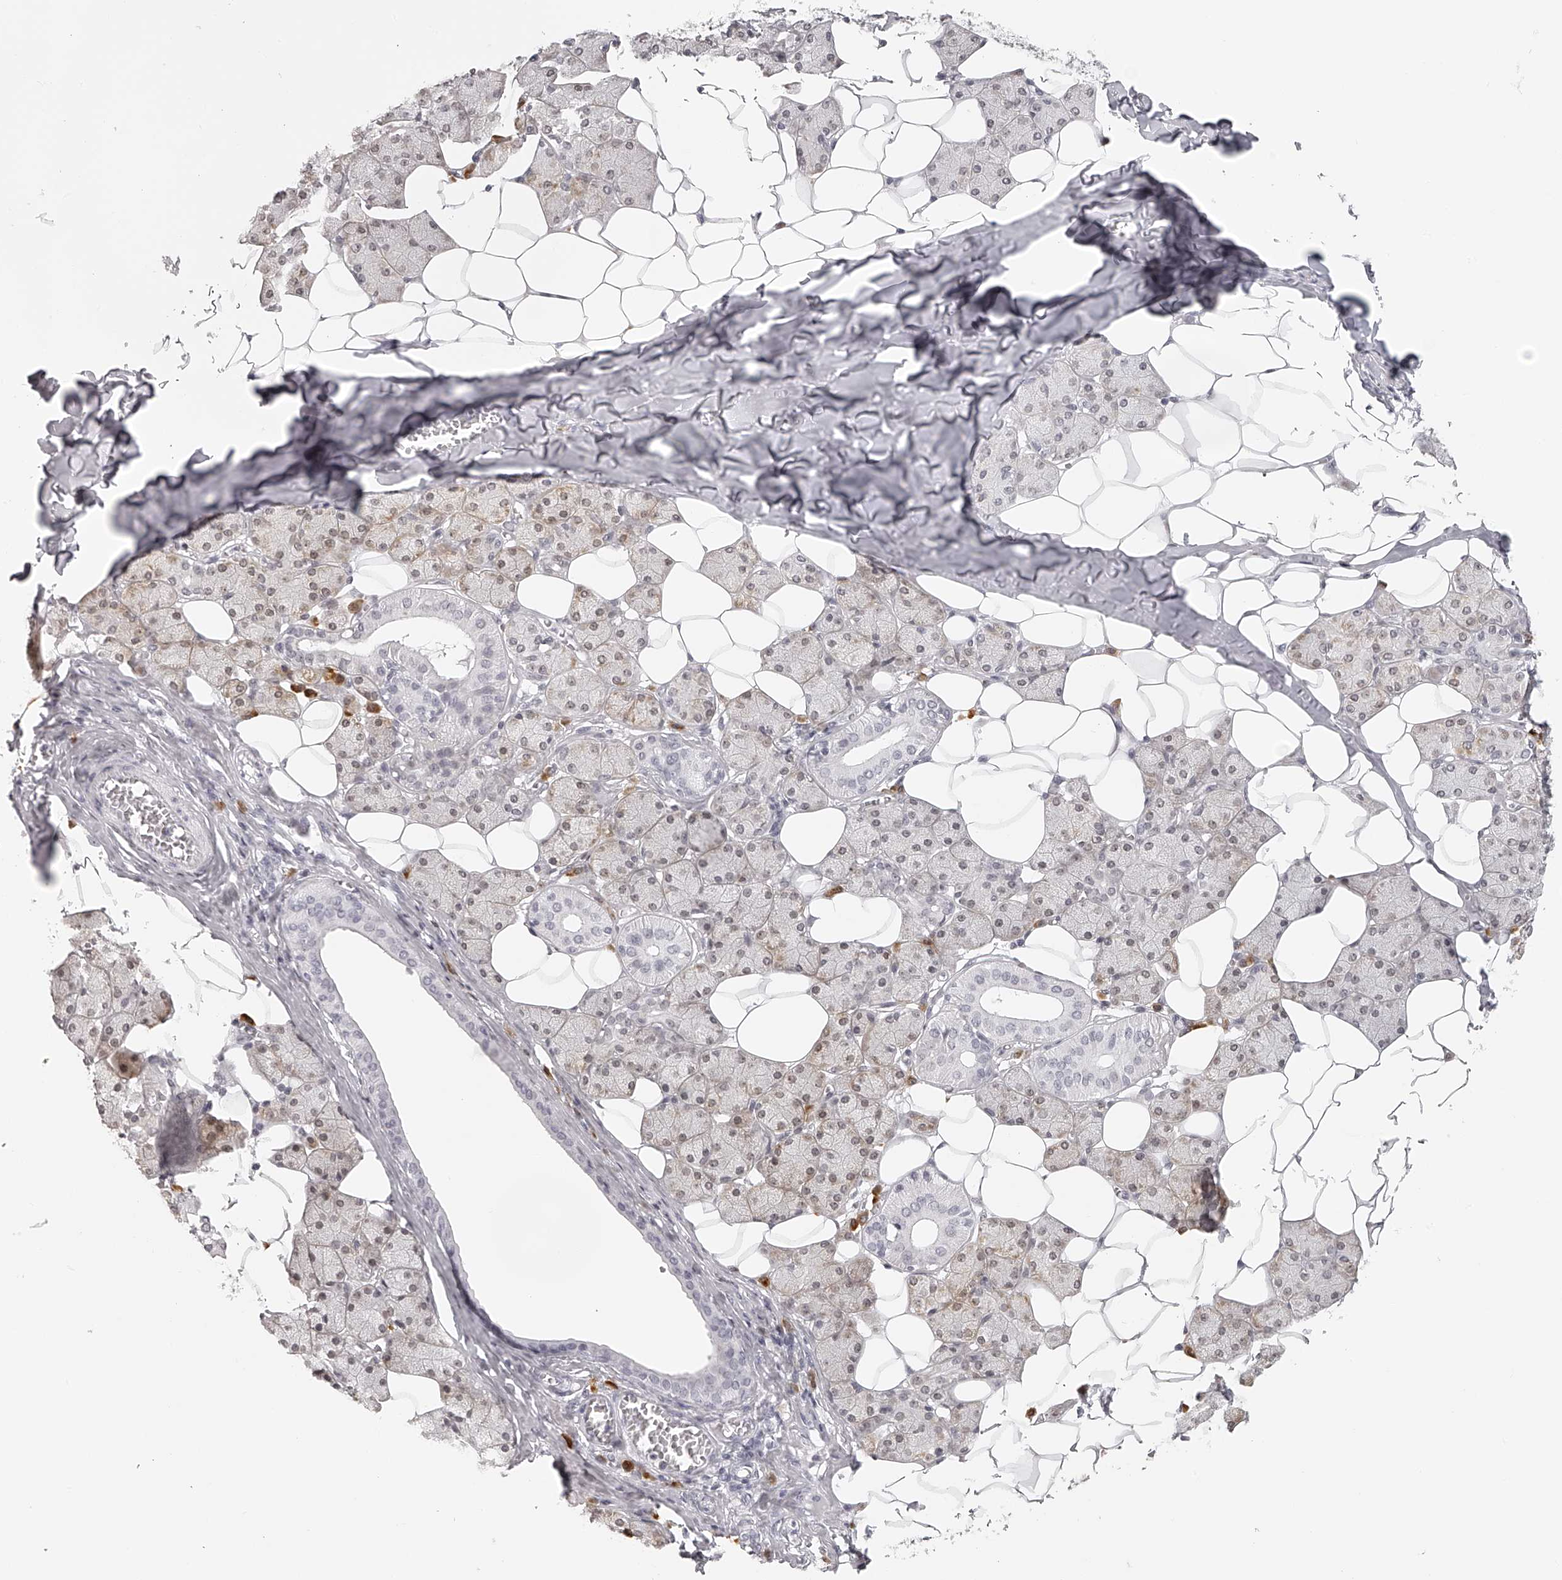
{"staining": {"intensity": "weak", "quantity": "<25%", "location": "nuclear"}, "tissue": "salivary gland", "cell_type": "Glandular cells", "image_type": "normal", "snomed": [{"axis": "morphology", "description": "Normal tissue, NOS"}, {"axis": "topography", "description": "Salivary gland"}], "caption": "DAB immunohistochemical staining of benign human salivary gland reveals no significant staining in glandular cells. The staining was performed using DAB to visualize the protein expression in brown, while the nuclei were stained in blue with hematoxylin (Magnification: 20x).", "gene": "SEC11C", "patient": {"sex": "female", "age": 33}}